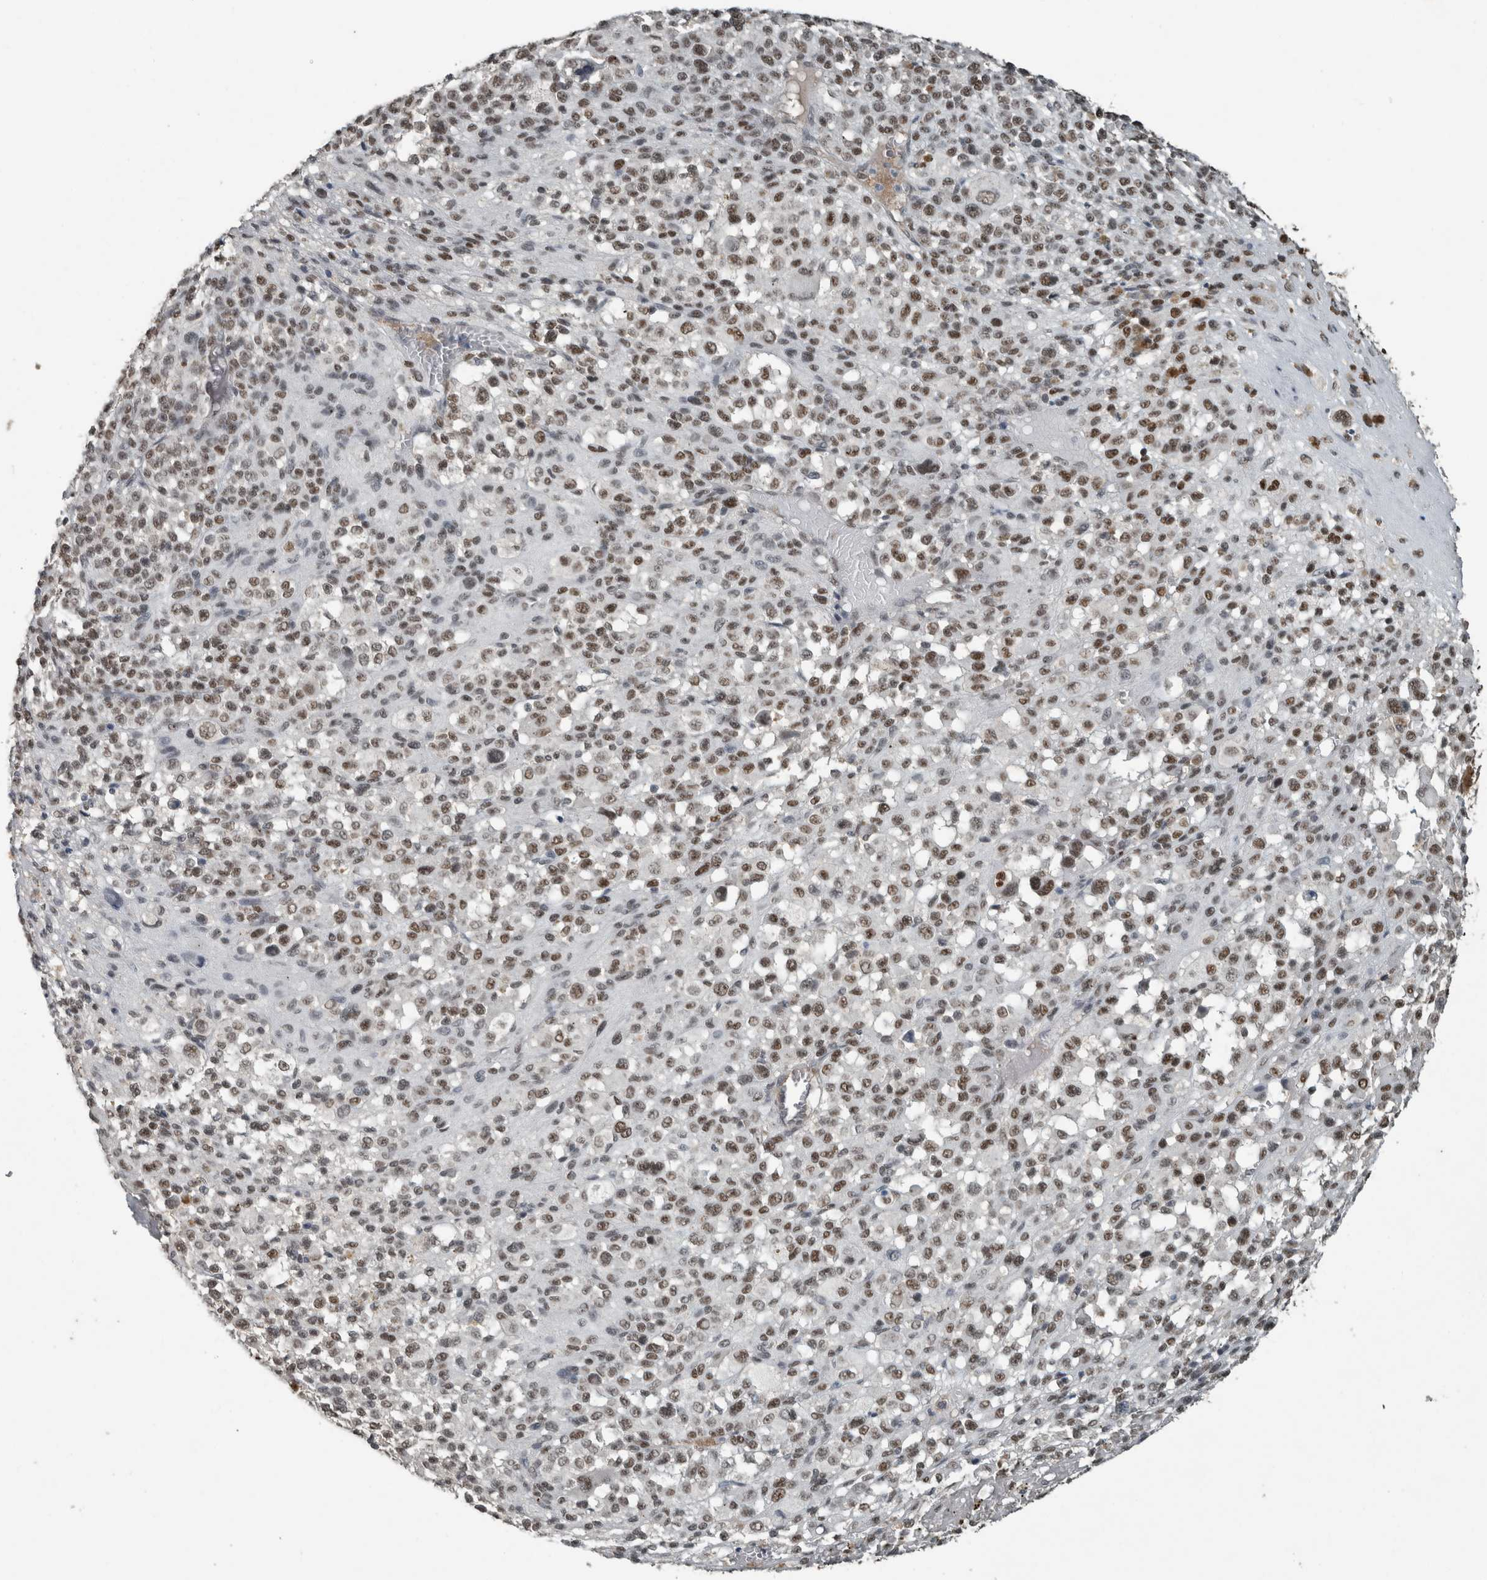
{"staining": {"intensity": "moderate", "quantity": ">75%", "location": "nuclear"}, "tissue": "melanoma", "cell_type": "Tumor cells", "image_type": "cancer", "snomed": [{"axis": "morphology", "description": "Malignant melanoma, Metastatic site"}, {"axis": "topography", "description": "Skin"}], "caption": "Immunohistochemical staining of melanoma shows moderate nuclear protein expression in approximately >75% of tumor cells.", "gene": "ZNF24", "patient": {"sex": "female", "age": 74}}